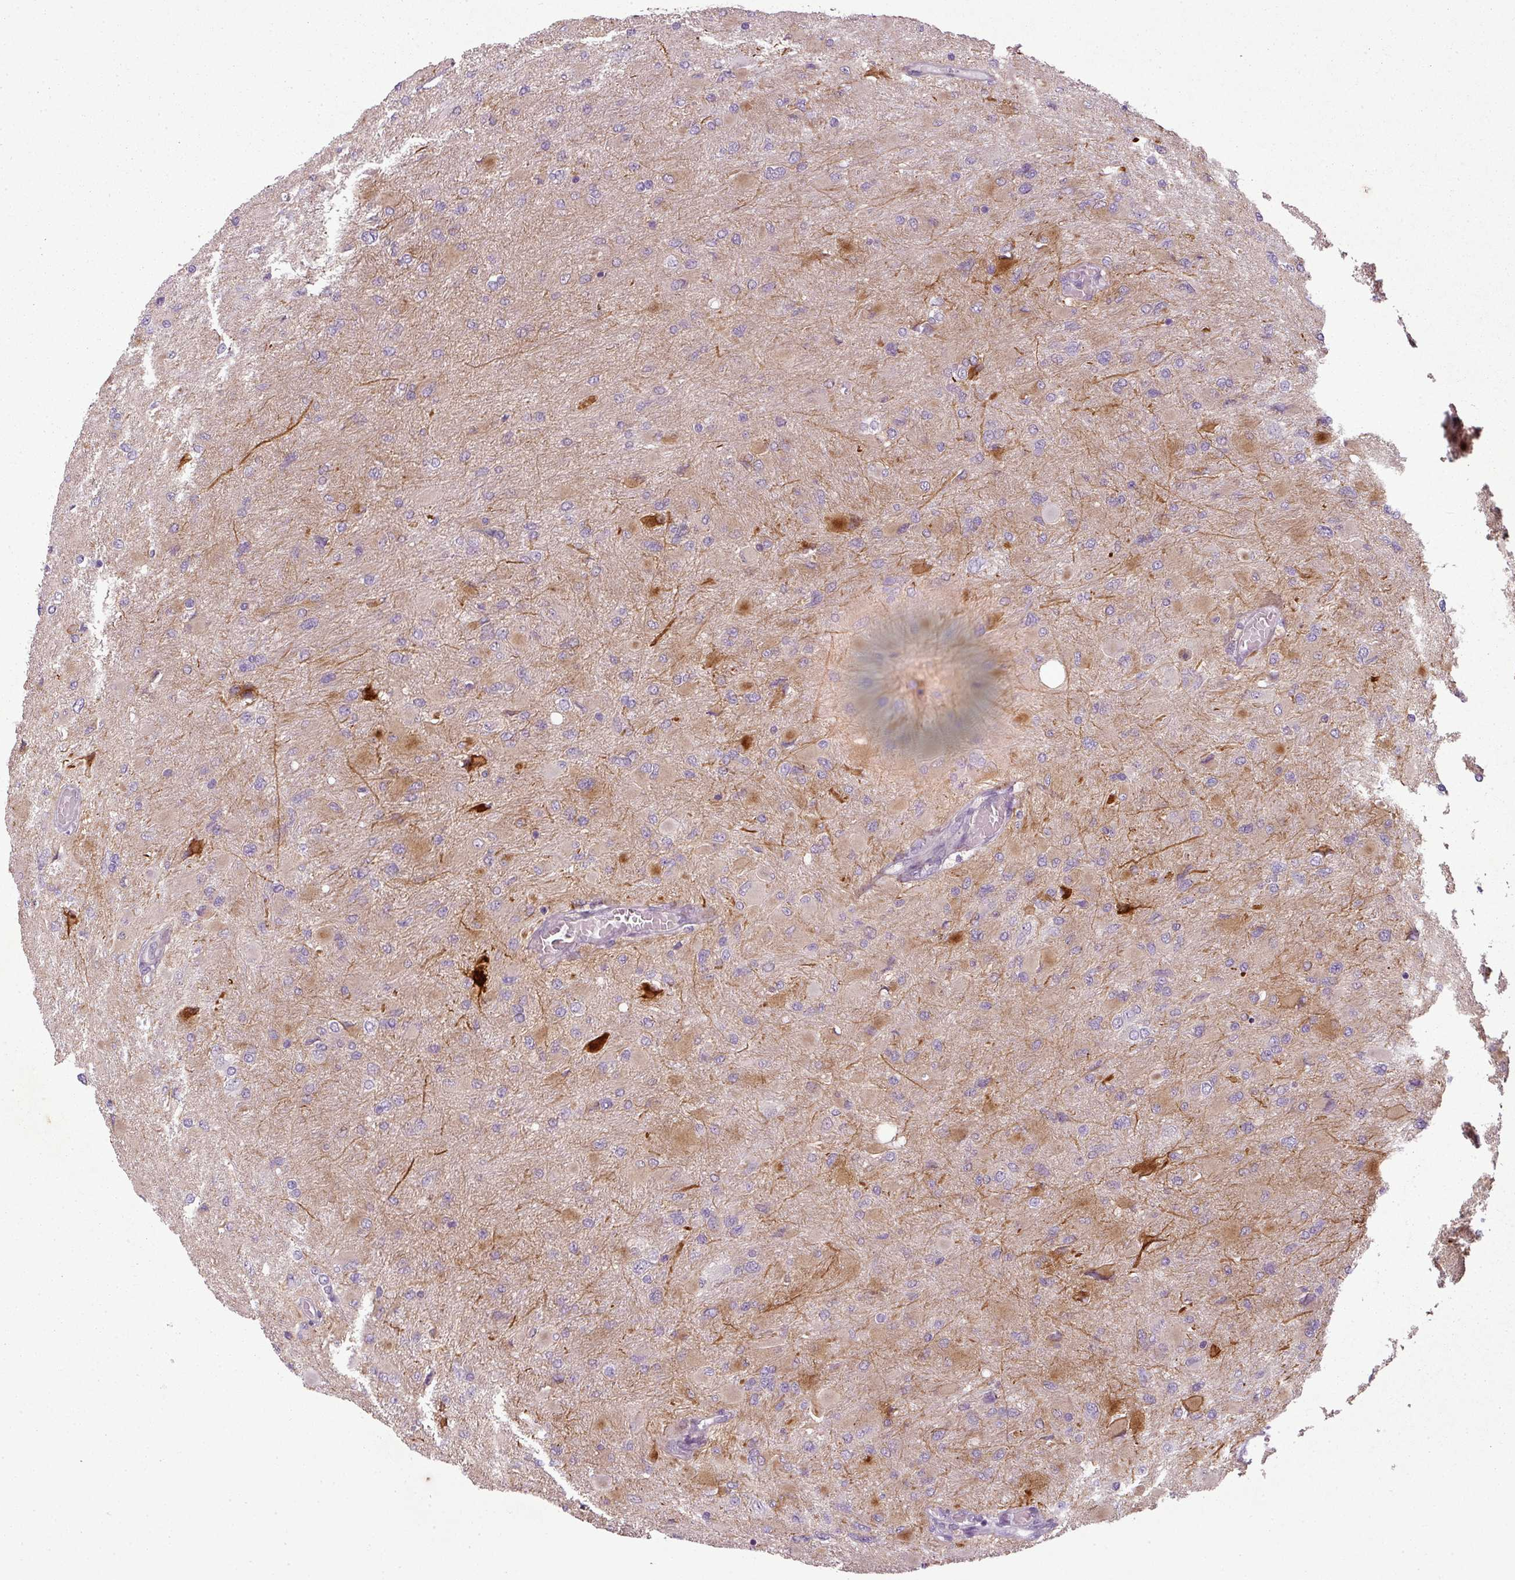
{"staining": {"intensity": "moderate", "quantity": "<25%", "location": "cytoplasmic/membranous"}, "tissue": "glioma", "cell_type": "Tumor cells", "image_type": "cancer", "snomed": [{"axis": "morphology", "description": "Glioma, malignant, High grade"}, {"axis": "topography", "description": "Cerebral cortex"}], "caption": "Immunohistochemistry micrograph of neoplastic tissue: human malignant high-grade glioma stained using IHC shows low levels of moderate protein expression localized specifically in the cytoplasmic/membranous of tumor cells, appearing as a cytoplasmic/membranous brown color.", "gene": "SLC16A9", "patient": {"sex": "female", "age": 36}}